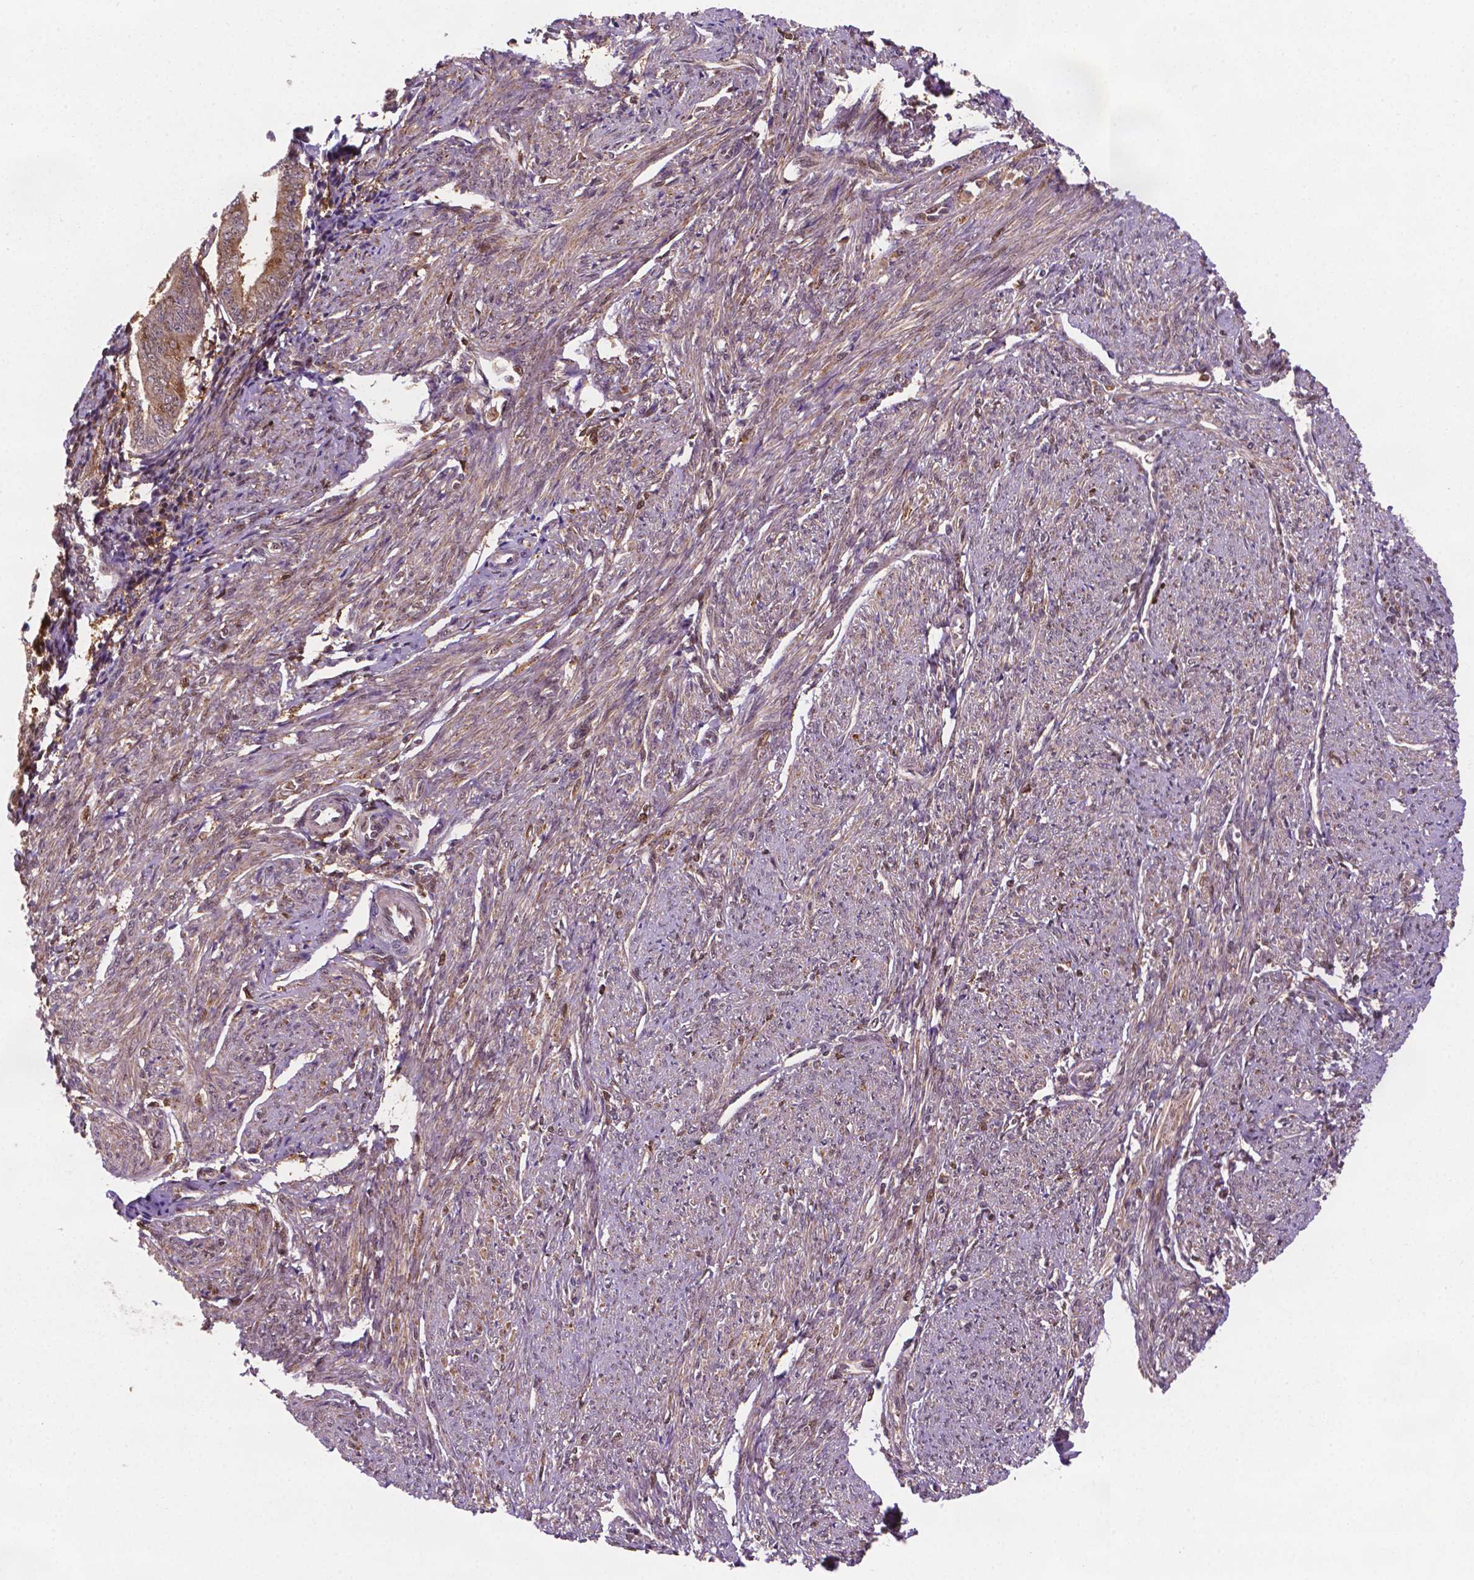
{"staining": {"intensity": "negative", "quantity": "none", "location": "none"}, "tissue": "smooth muscle", "cell_type": "Smooth muscle cells", "image_type": "normal", "snomed": [{"axis": "morphology", "description": "Normal tissue, NOS"}, {"axis": "topography", "description": "Smooth muscle"}], "caption": "Immunohistochemical staining of normal human smooth muscle displays no significant positivity in smooth muscle cells.", "gene": "PLIN3", "patient": {"sex": "female", "age": 65}}